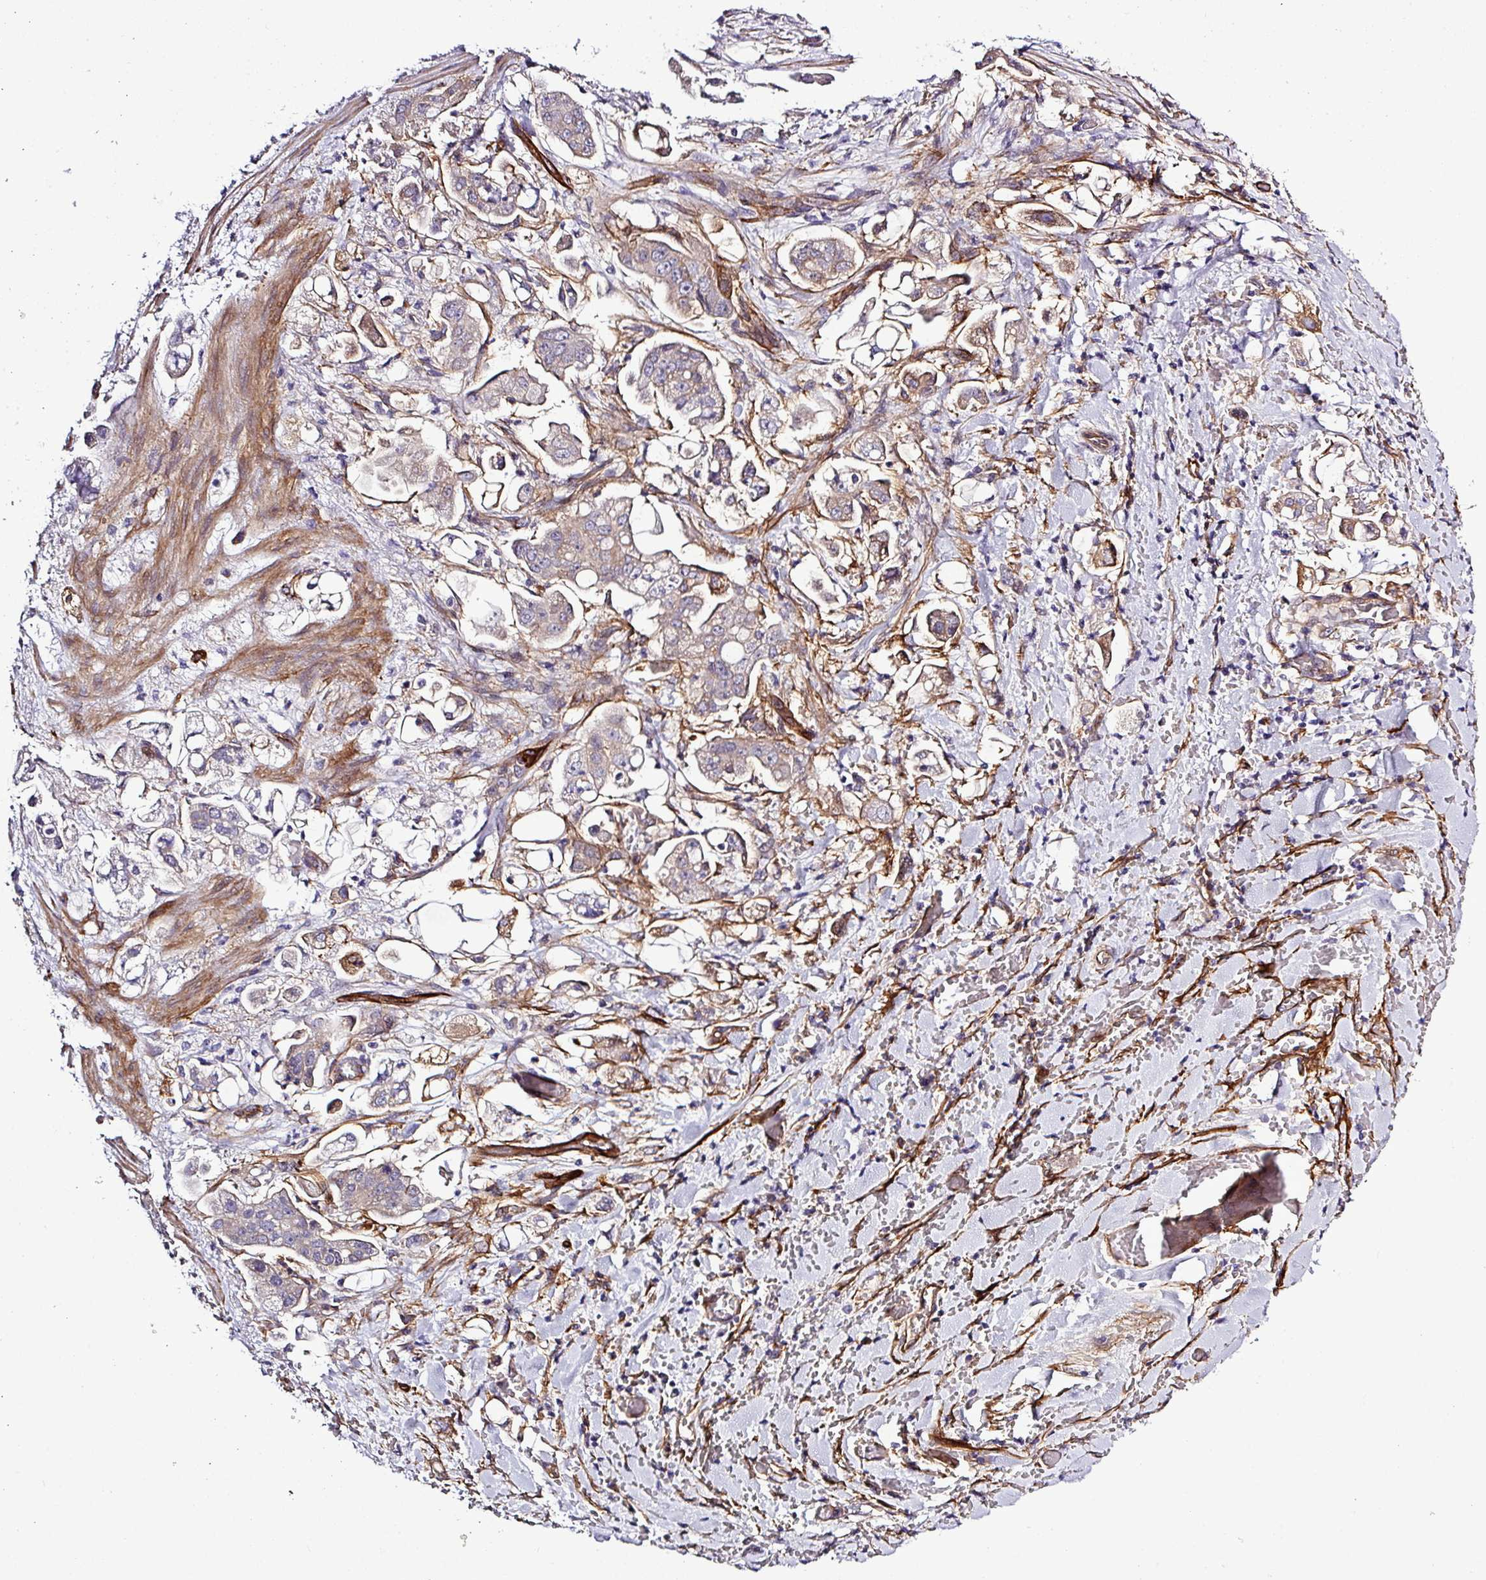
{"staining": {"intensity": "weak", "quantity": "25%-75%", "location": "cytoplasmic/membranous"}, "tissue": "stomach cancer", "cell_type": "Tumor cells", "image_type": "cancer", "snomed": [{"axis": "morphology", "description": "Adenocarcinoma, NOS"}, {"axis": "topography", "description": "Stomach"}], "caption": "A high-resolution histopathology image shows IHC staining of stomach cancer, which exhibits weak cytoplasmic/membranous positivity in about 25%-75% of tumor cells. (Stains: DAB in brown, nuclei in blue, Microscopy: brightfield microscopy at high magnification).", "gene": "PARD6A", "patient": {"sex": "male", "age": 62}}